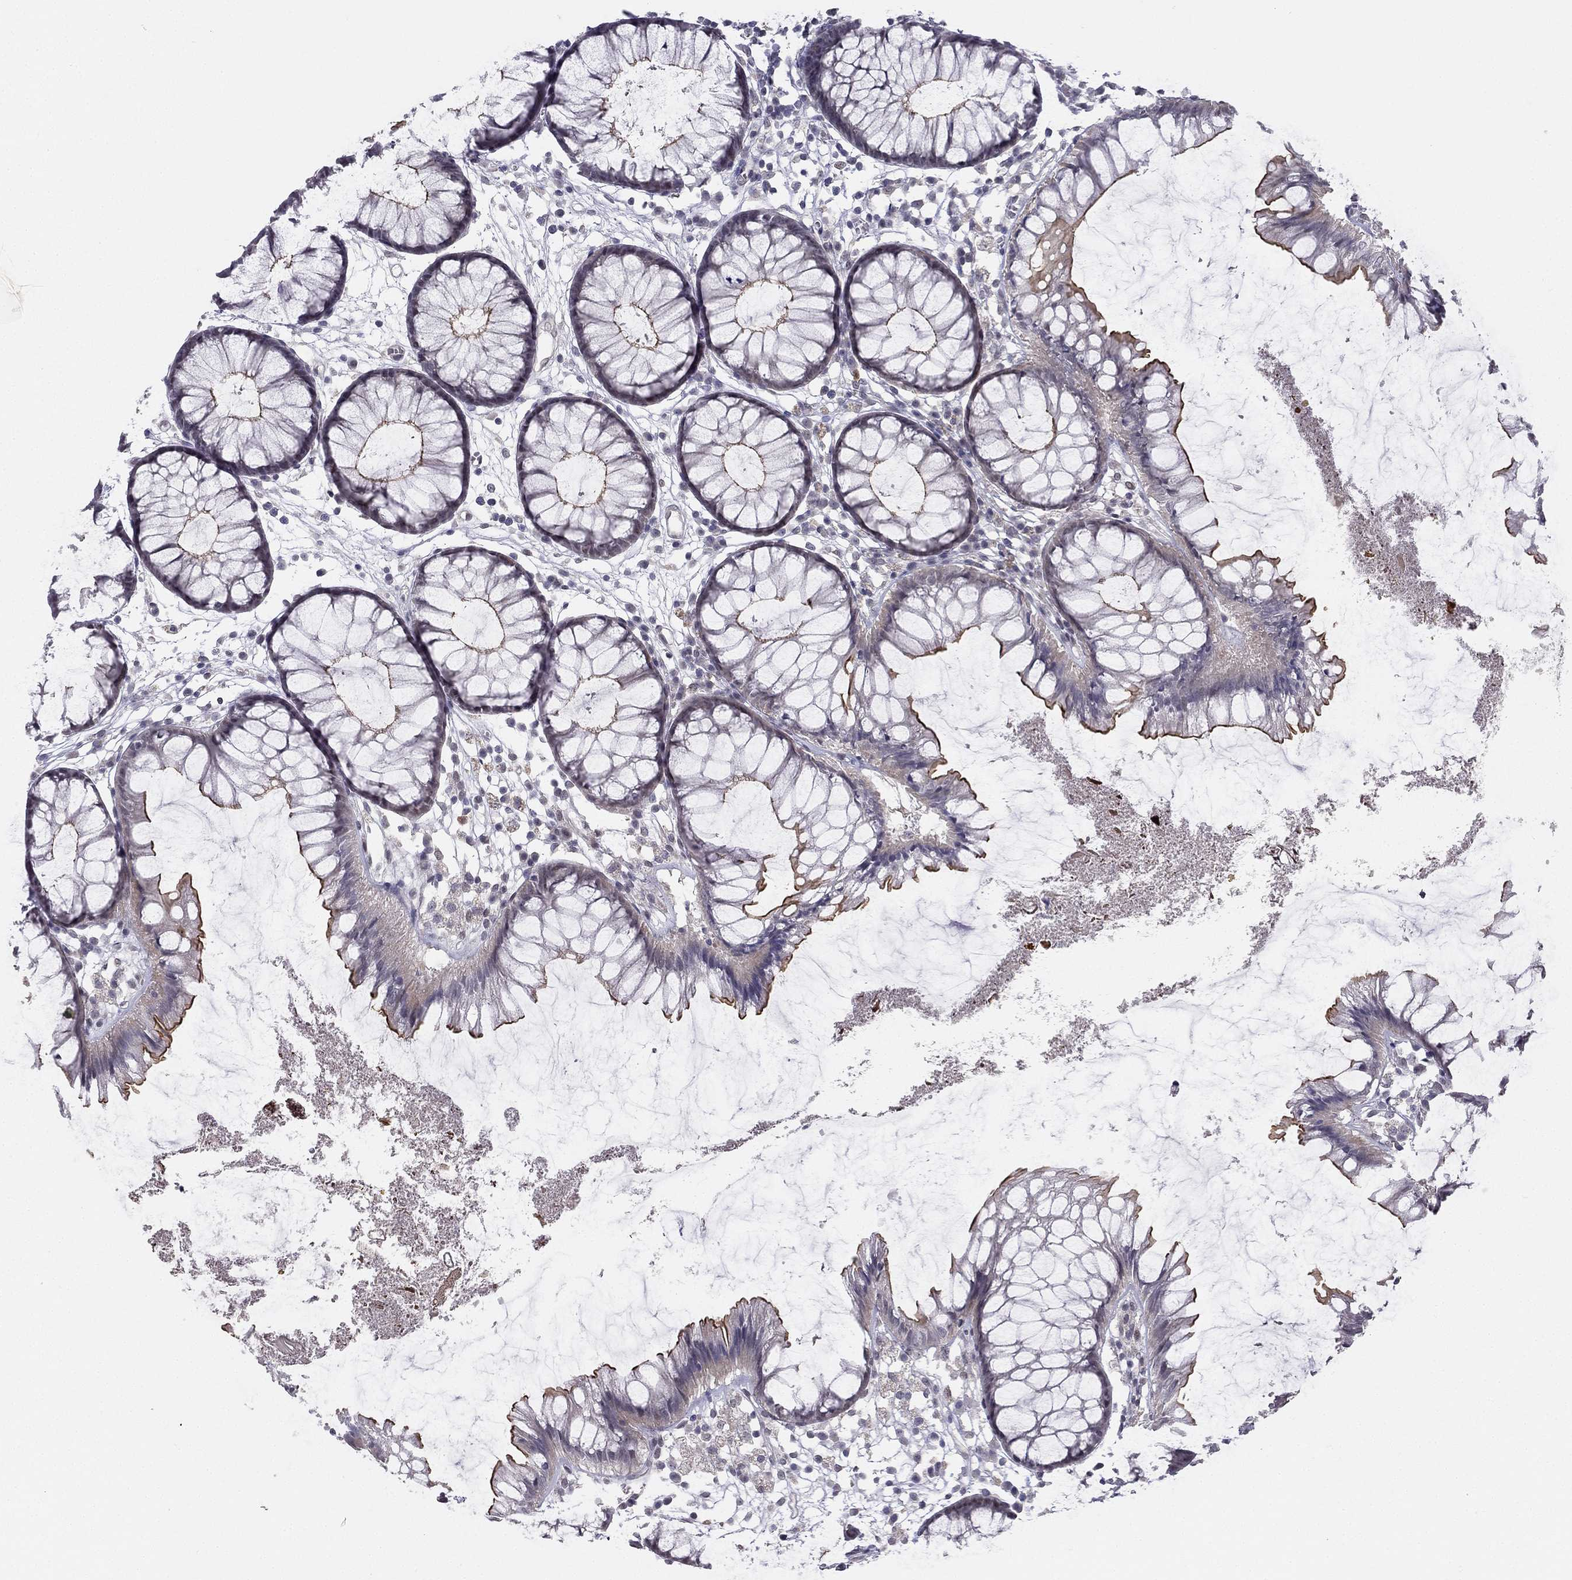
{"staining": {"intensity": "negative", "quantity": "none", "location": "none"}, "tissue": "colon", "cell_type": "Endothelial cells", "image_type": "normal", "snomed": [{"axis": "morphology", "description": "Normal tissue, NOS"}, {"axis": "morphology", "description": "Adenocarcinoma, NOS"}, {"axis": "topography", "description": "Colon"}], "caption": "The image reveals no significant staining in endothelial cells of colon. Brightfield microscopy of immunohistochemistry stained with DAB (3,3'-diaminobenzidine) (brown) and hematoxylin (blue), captured at high magnification.", "gene": "CHST8", "patient": {"sex": "male", "age": 65}}